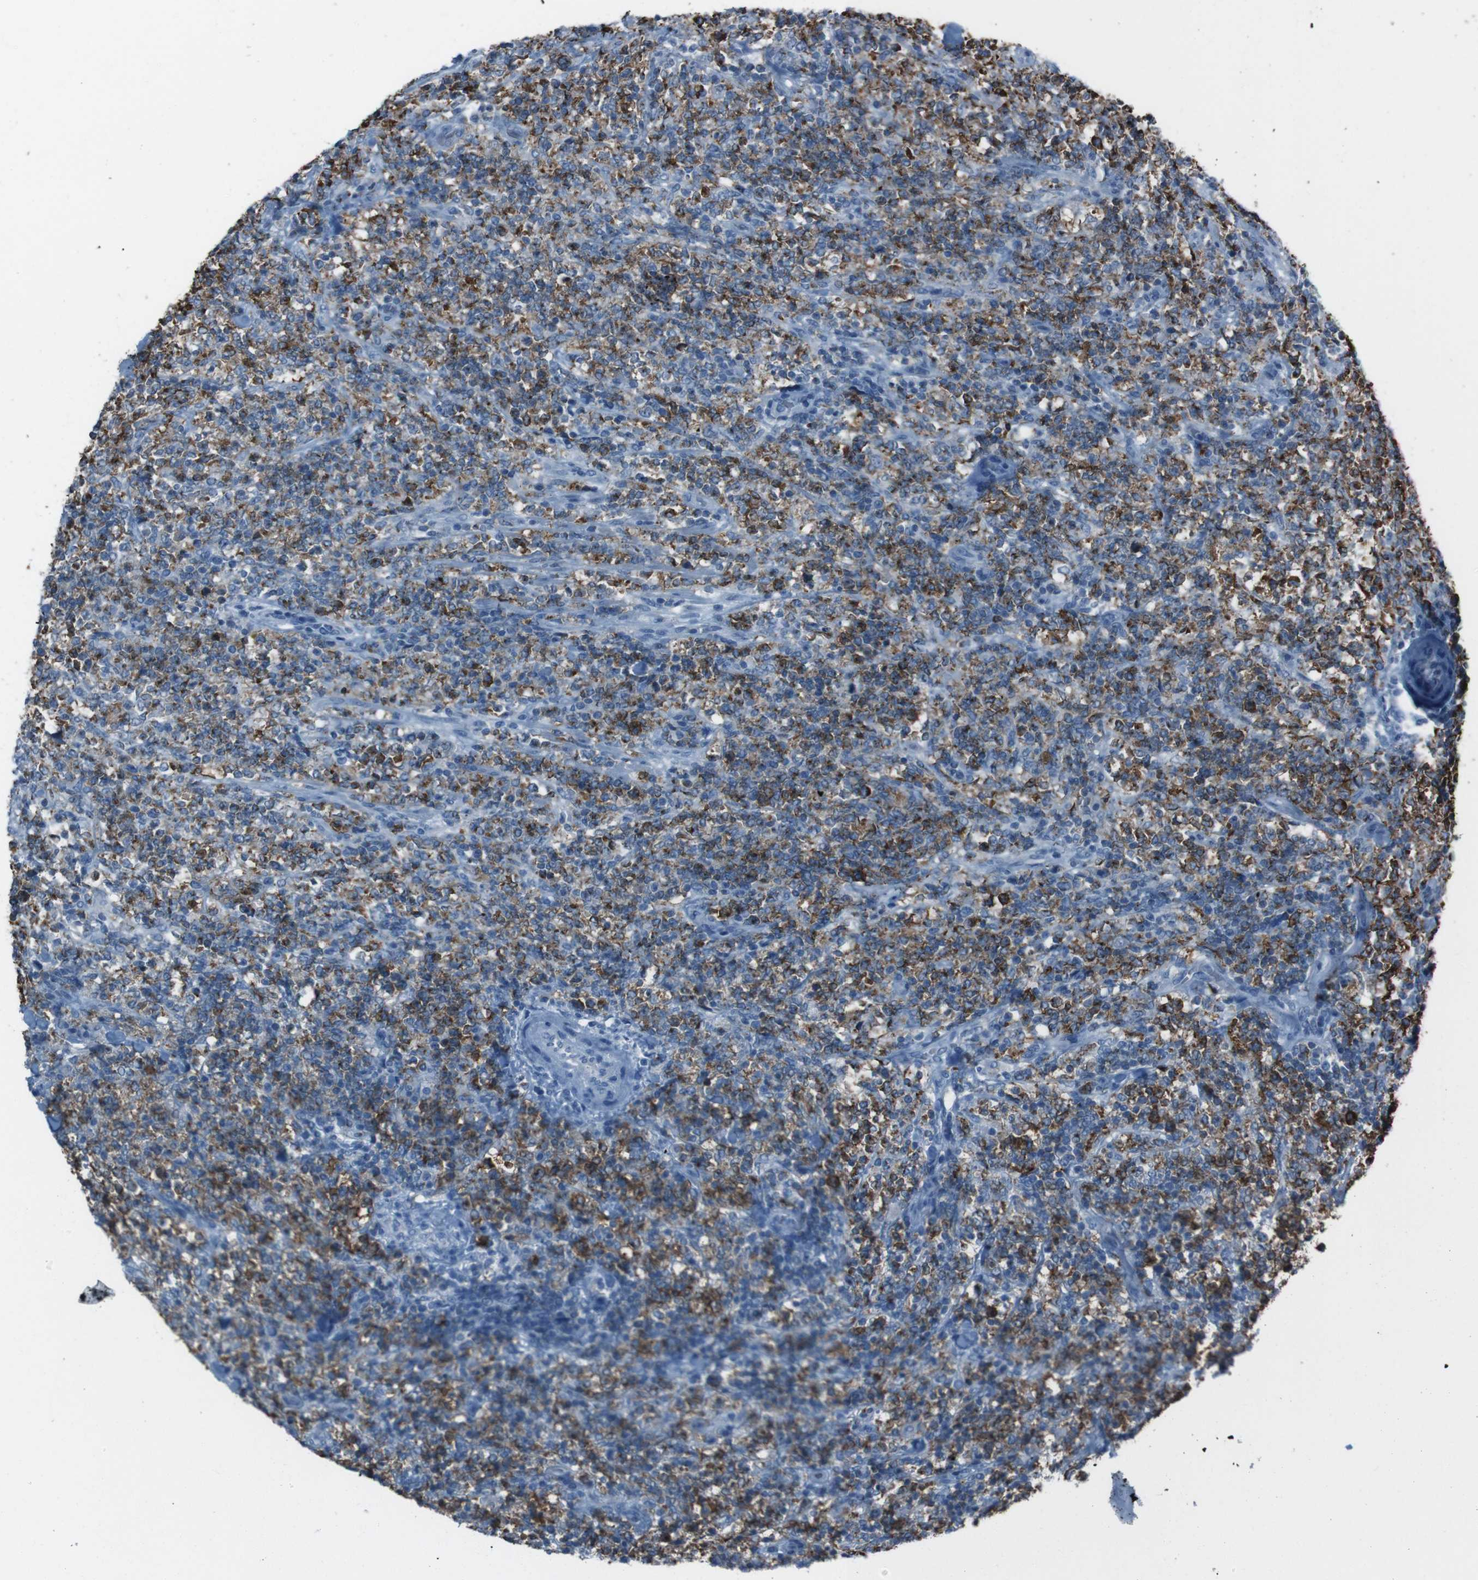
{"staining": {"intensity": "strong", "quantity": ">75%", "location": "cytoplasmic/membranous"}, "tissue": "lymphoma", "cell_type": "Tumor cells", "image_type": "cancer", "snomed": [{"axis": "morphology", "description": "Malignant lymphoma, non-Hodgkin's type, High grade"}, {"axis": "topography", "description": "Soft tissue"}], "caption": "Tumor cells demonstrate high levels of strong cytoplasmic/membranous positivity in approximately >75% of cells in human lymphoma. (Stains: DAB in brown, nuclei in blue, Microscopy: brightfield microscopy at high magnification).", "gene": "ST6GAL1", "patient": {"sex": "male", "age": 18}}